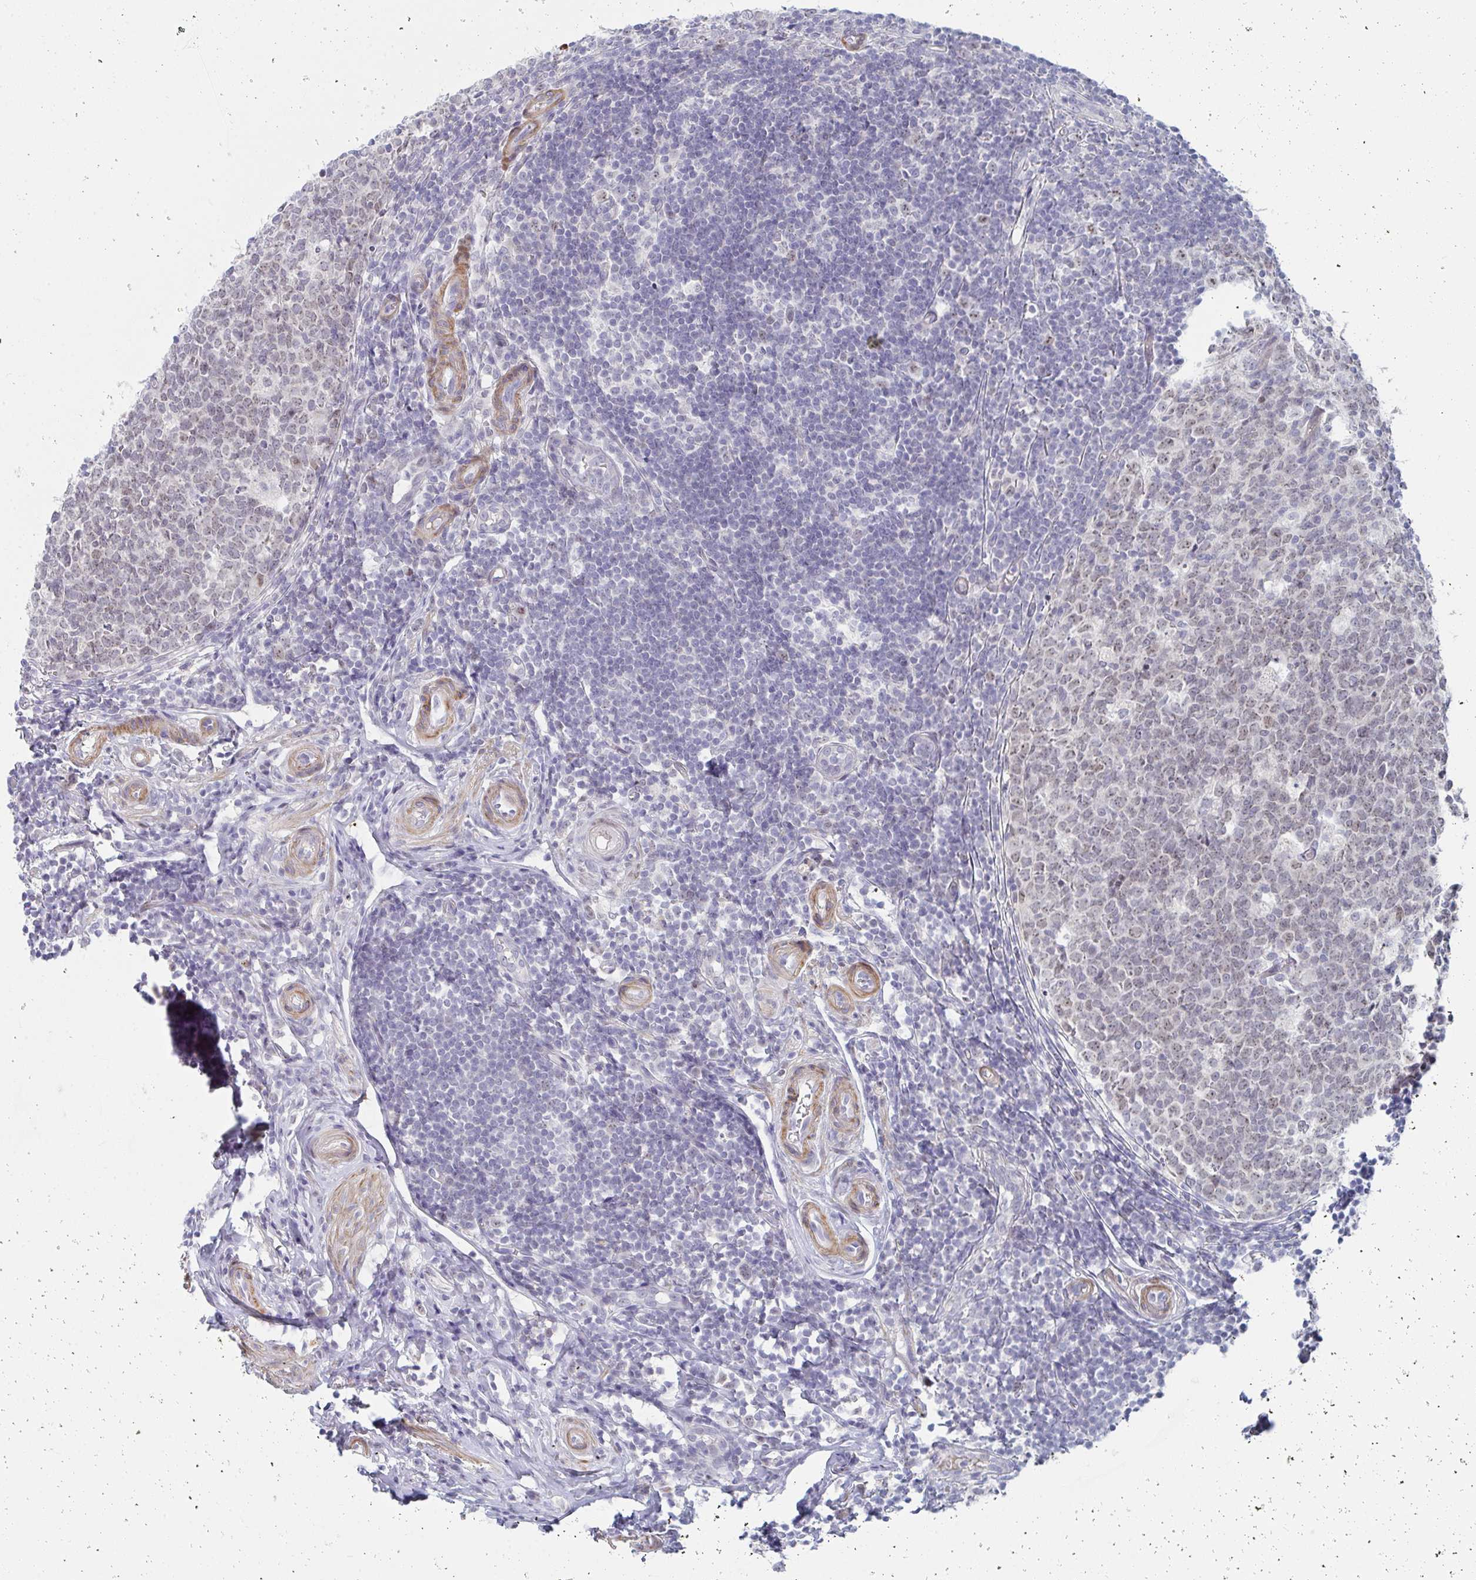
{"staining": {"intensity": "weak", "quantity": "25%-75%", "location": "cytoplasmic/membranous,nuclear"}, "tissue": "appendix", "cell_type": "Glandular cells", "image_type": "normal", "snomed": [{"axis": "morphology", "description": "Normal tissue, NOS"}, {"axis": "topography", "description": "Appendix"}], "caption": "A photomicrograph of human appendix stained for a protein displays weak cytoplasmic/membranous,nuclear brown staining in glandular cells.", "gene": "CENPT", "patient": {"sex": "male", "age": 18}}